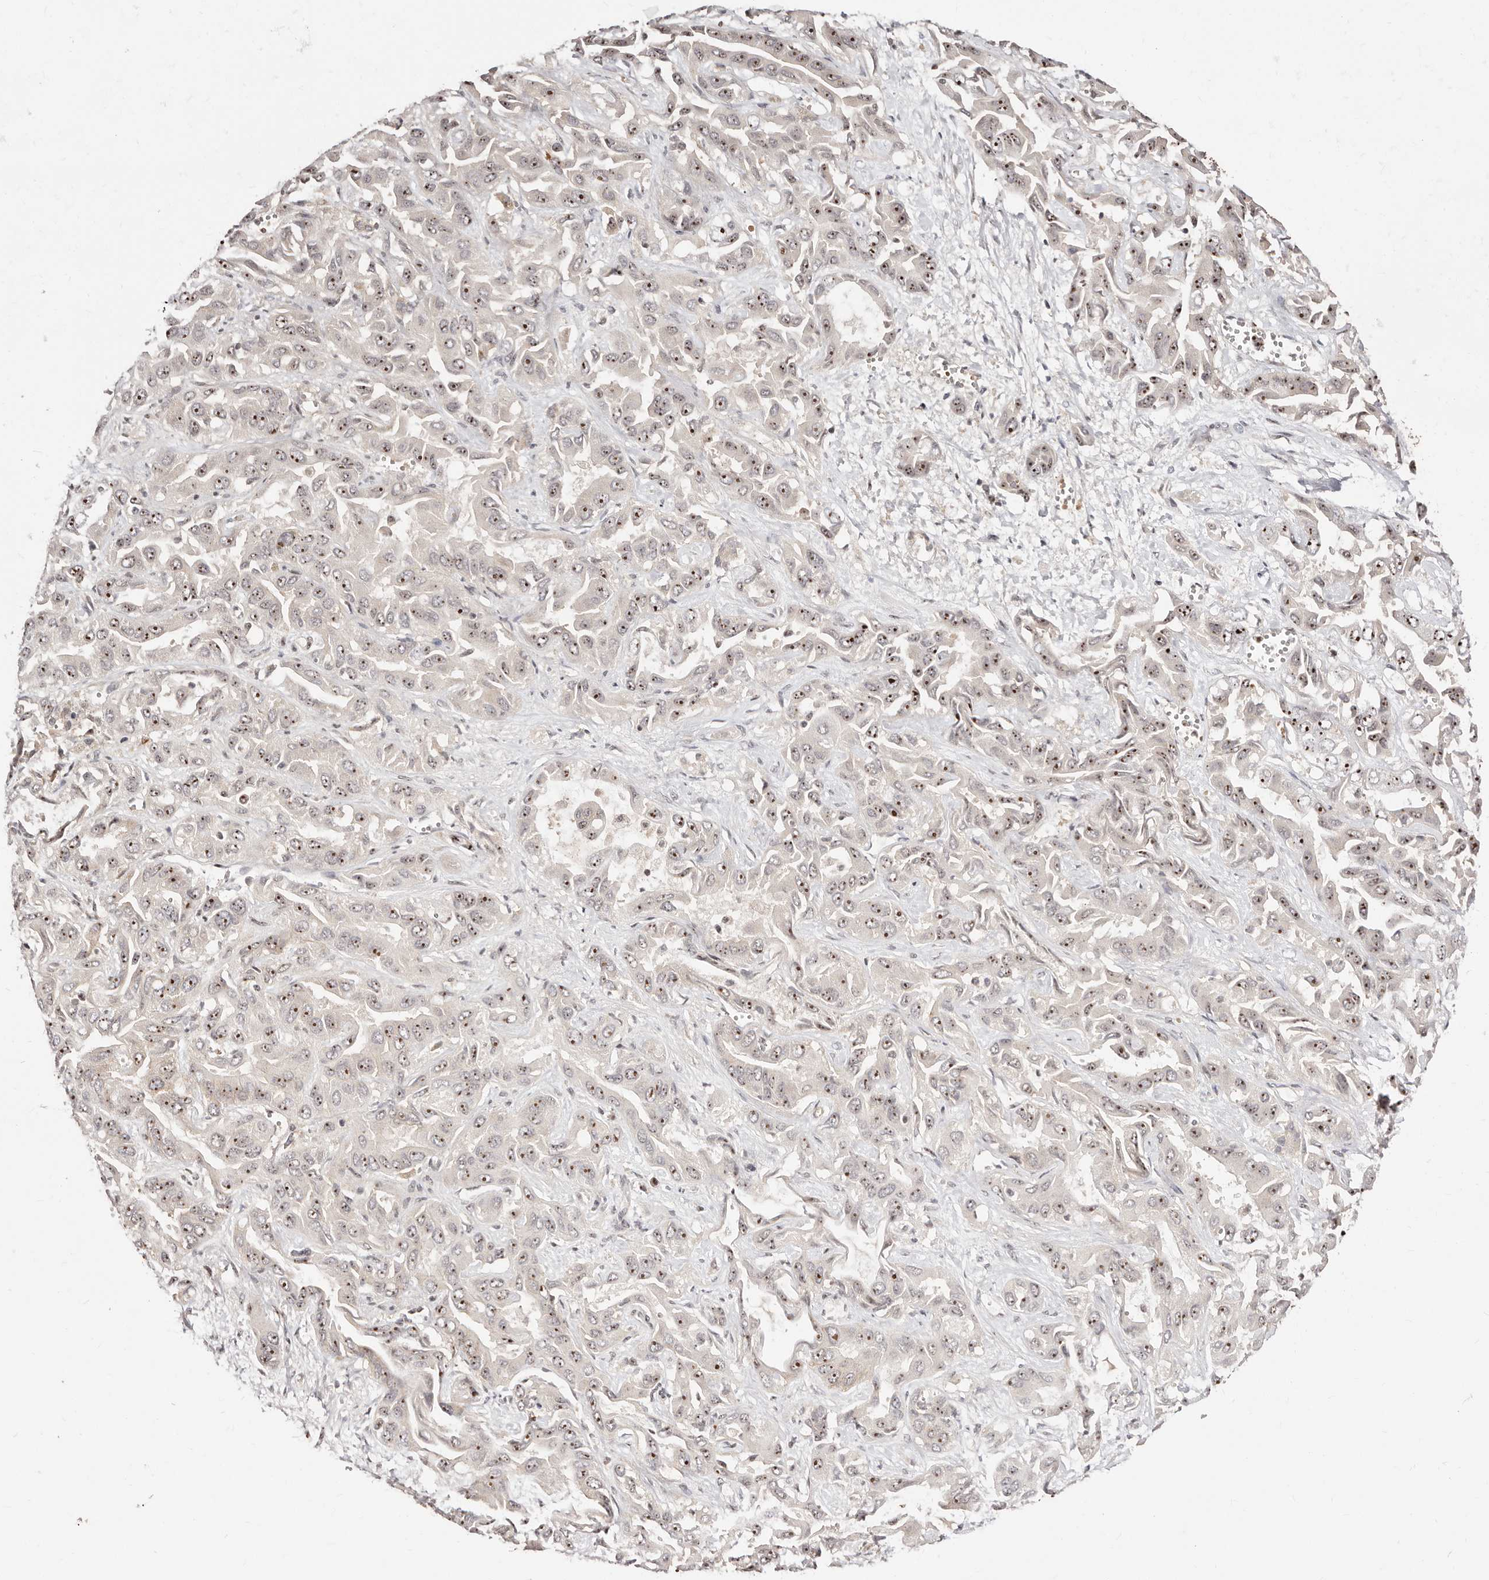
{"staining": {"intensity": "strong", "quantity": ">75%", "location": "nuclear"}, "tissue": "liver cancer", "cell_type": "Tumor cells", "image_type": "cancer", "snomed": [{"axis": "morphology", "description": "Cholangiocarcinoma"}, {"axis": "topography", "description": "Liver"}], "caption": "Approximately >75% of tumor cells in human liver cholangiocarcinoma display strong nuclear protein expression as visualized by brown immunohistochemical staining.", "gene": "APOL6", "patient": {"sex": "female", "age": 52}}